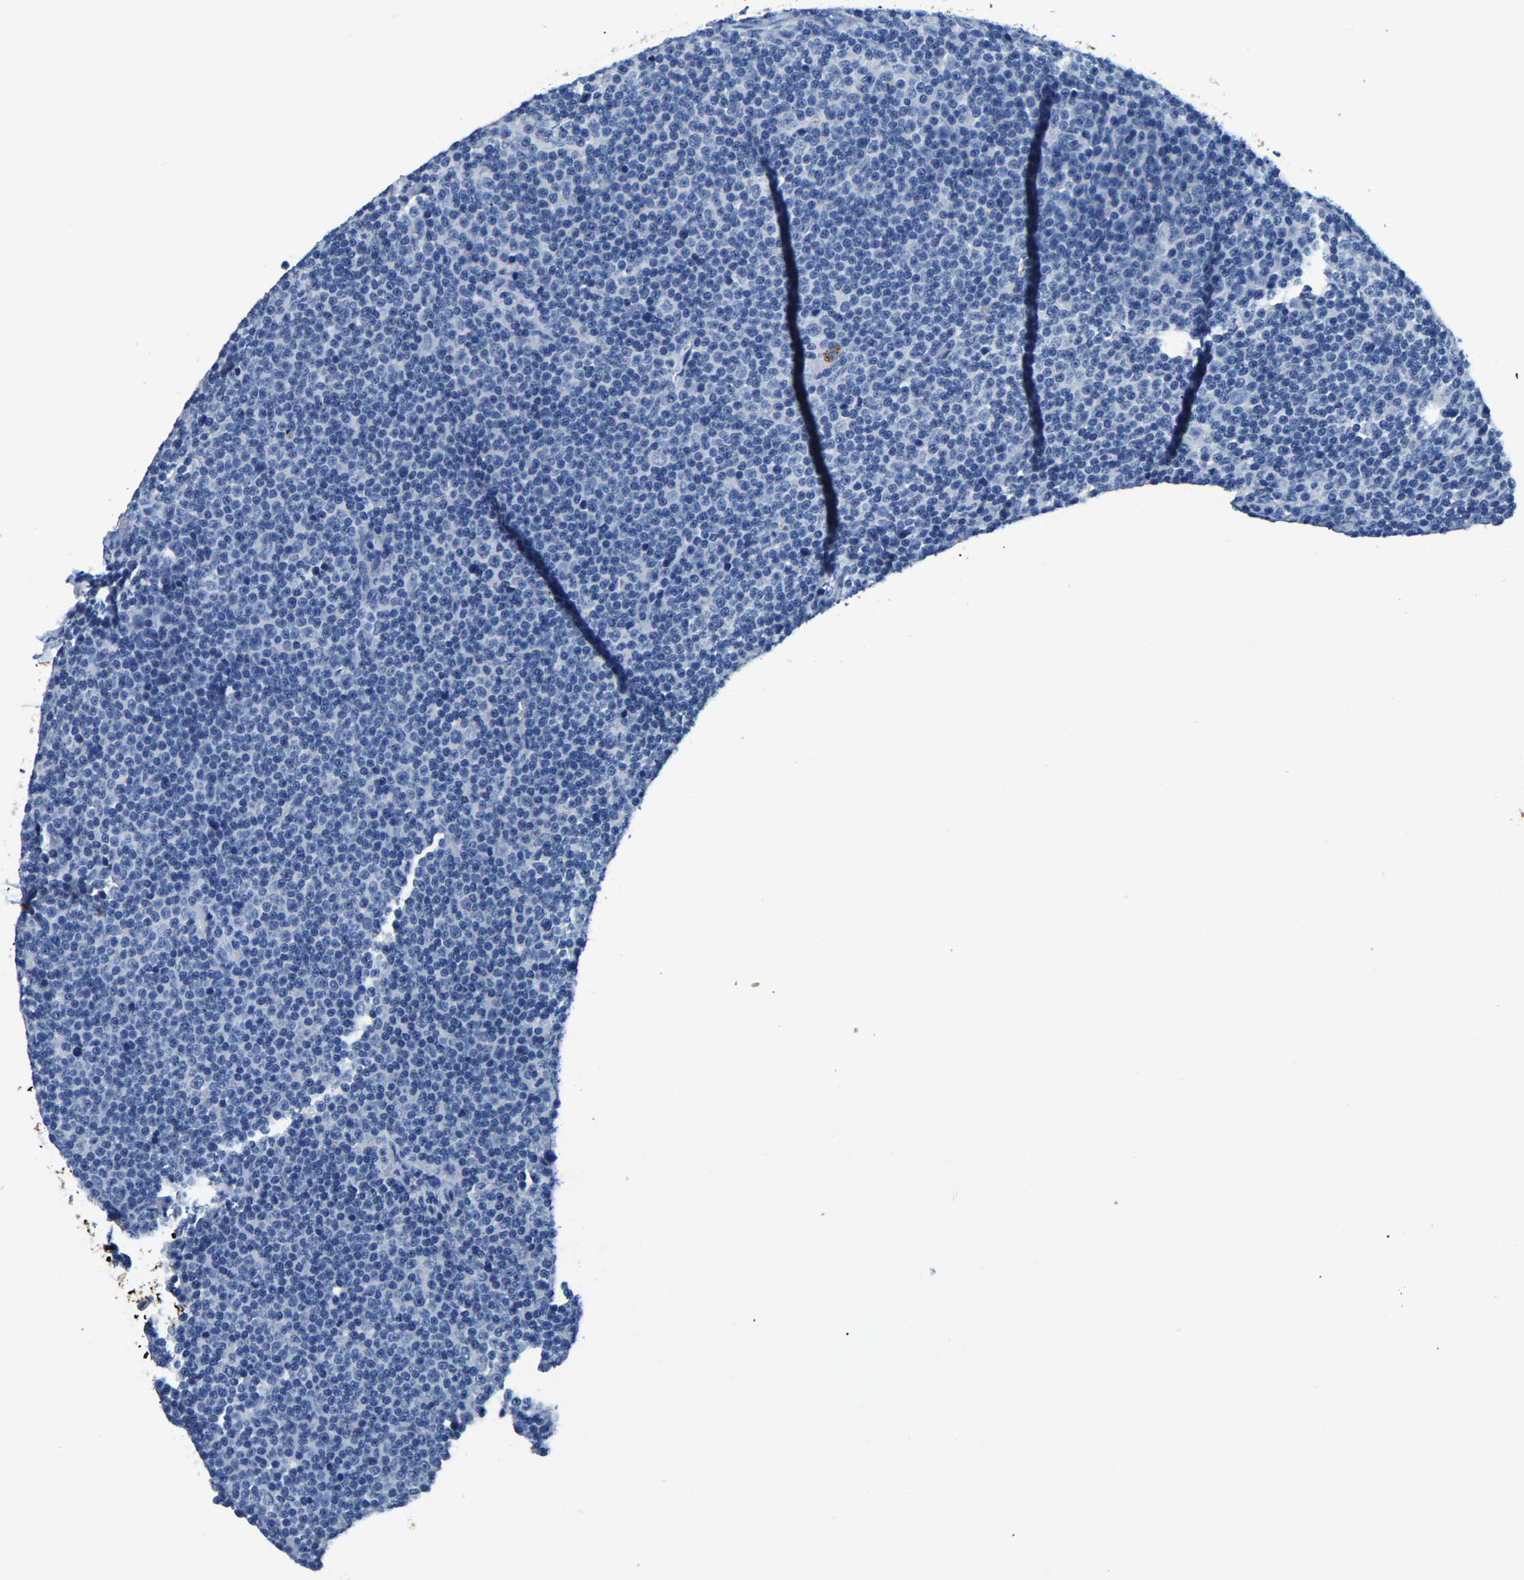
{"staining": {"intensity": "negative", "quantity": "none", "location": "none"}, "tissue": "lymphoma", "cell_type": "Tumor cells", "image_type": "cancer", "snomed": [{"axis": "morphology", "description": "Malignant lymphoma, non-Hodgkin's type, Low grade"}, {"axis": "topography", "description": "Lymph node"}], "caption": "This is an immunohistochemistry image of lymphoma. There is no staining in tumor cells.", "gene": "UBN2", "patient": {"sex": "female", "age": 67}}